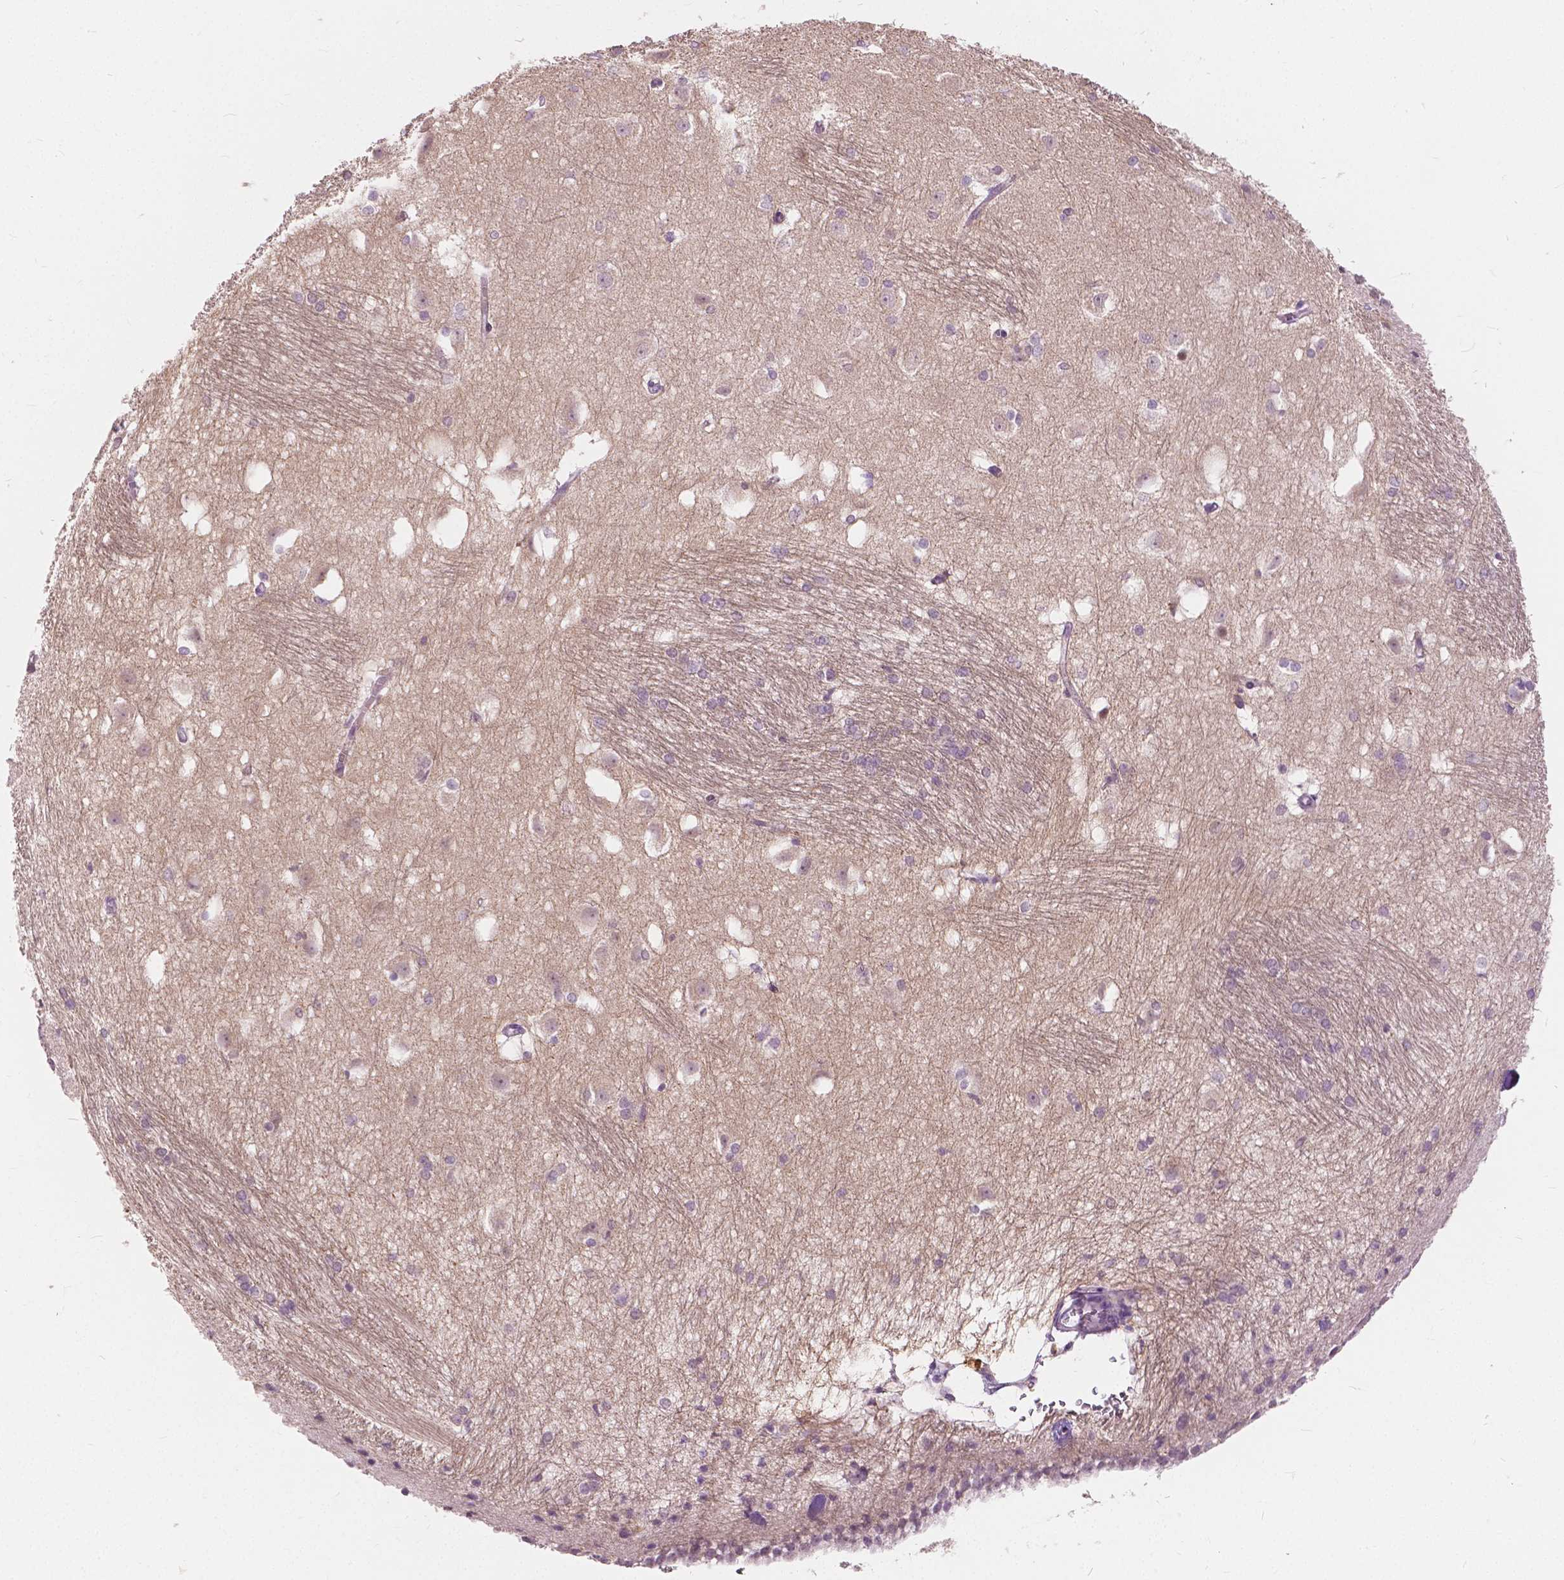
{"staining": {"intensity": "weak", "quantity": "<25%", "location": "nuclear"}, "tissue": "hippocampus", "cell_type": "Glial cells", "image_type": "normal", "snomed": [{"axis": "morphology", "description": "Normal tissue, NOS"}, {"axis": "topography", "description": "Cerebral cortex"}, {"axis": "topography", "description": "Hippocampus"}], "caption": "DAB (3,3'-diaminobenzidine) immunohistochemical staining of unremarkable human hippocampus reveals no significant expression in glial cells.", "gene": "DLX6", "patient": {"sex": "female", "age": 19}}